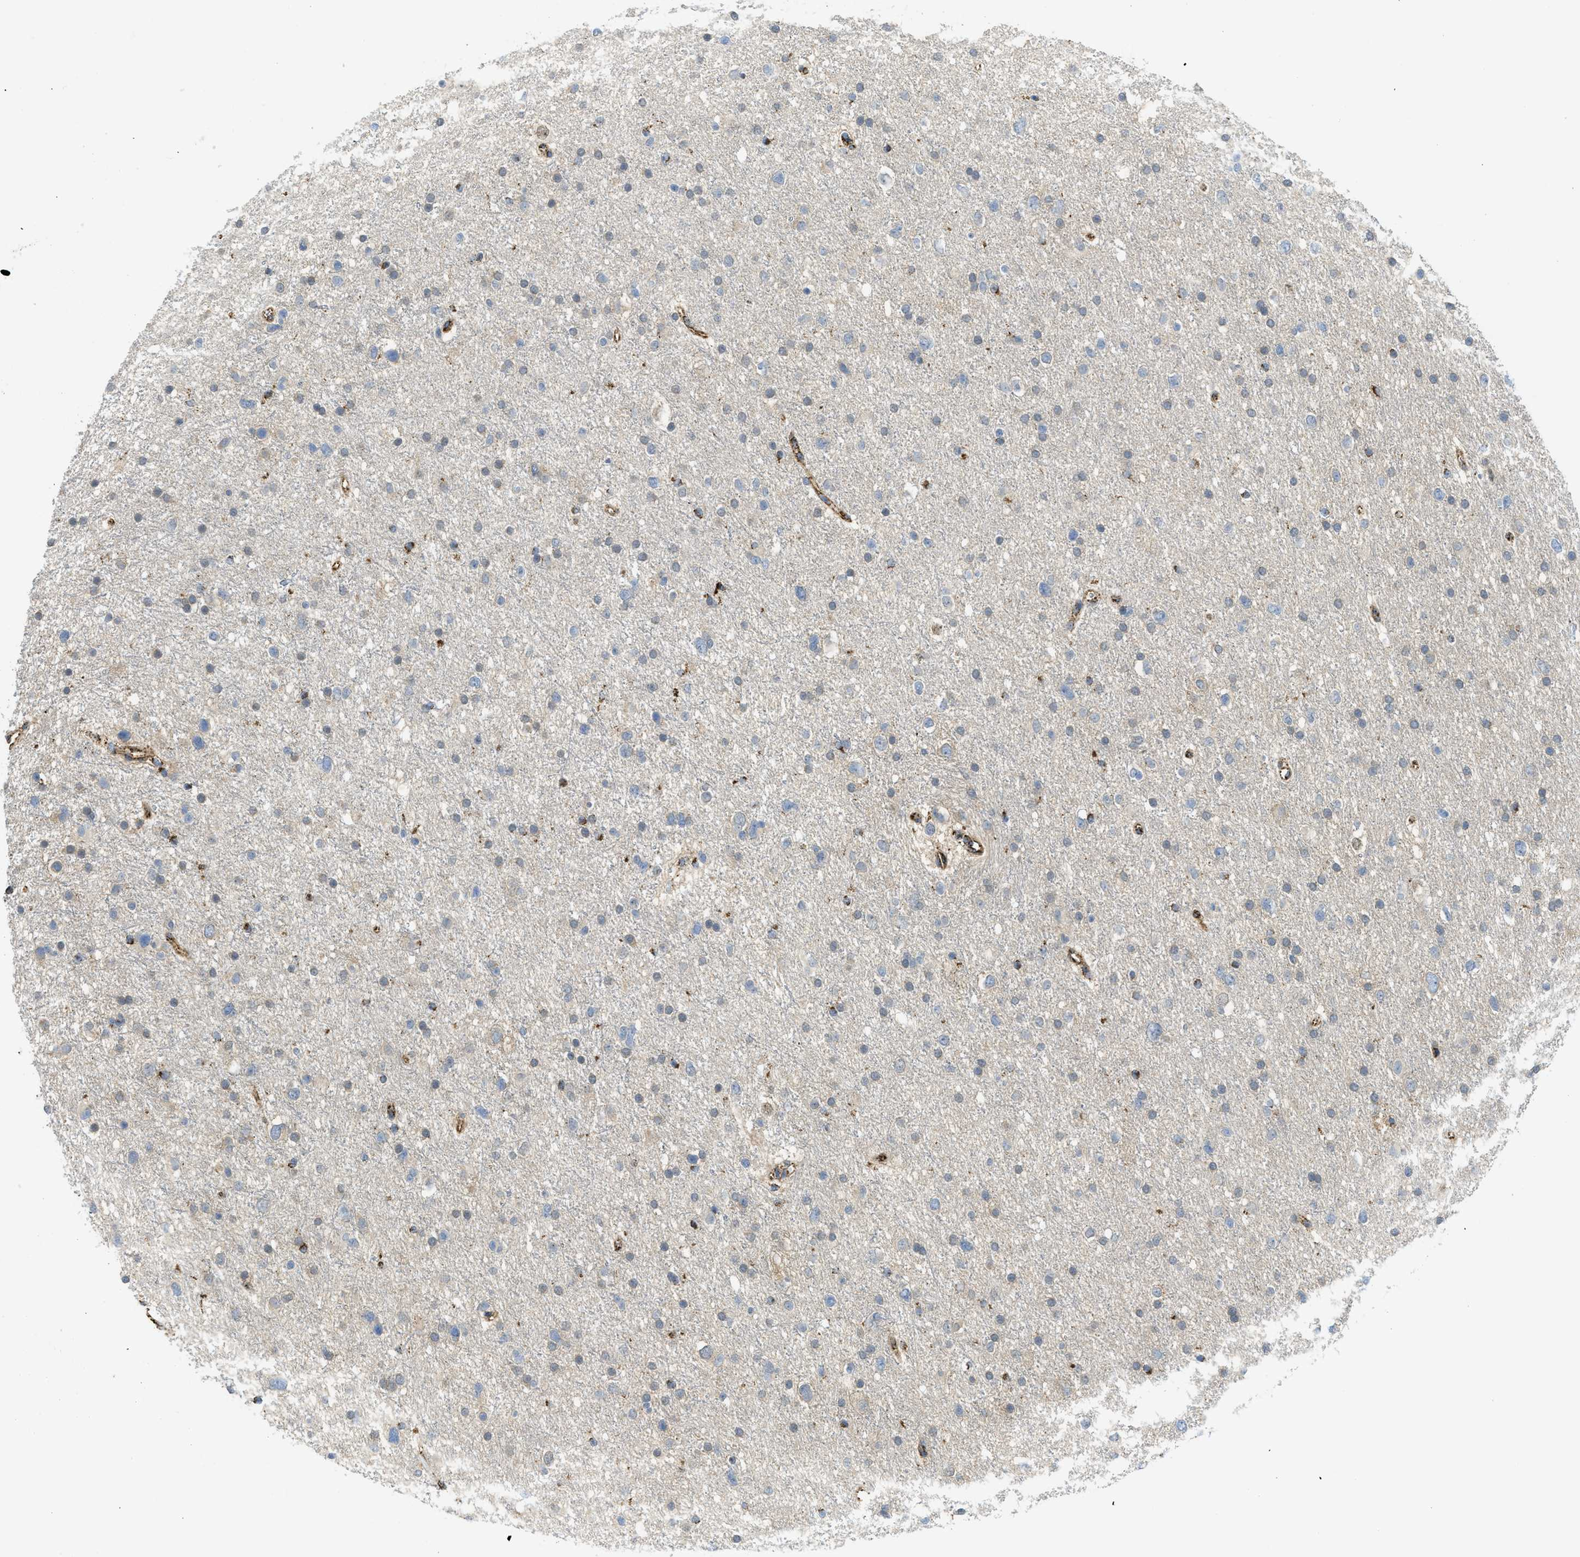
{"staining": {"intensity": "negative", "quantity": "none", "location": "none"}, "tissue": "glioma", "cell_type": "Tumor cells", "image_type": "cancer", "snomed": [{"axis": "morphology", "description": "Glioma, malignant, Low grade"}, {"axis": "topography", "description": "Brain"}], "caption": "DAB immunohistochemical staining of human malignant low-grade glioma displays no significant staining in tumor cells.", "gene": "SQOR", "patient": {"sex": "female", "age": 37}}